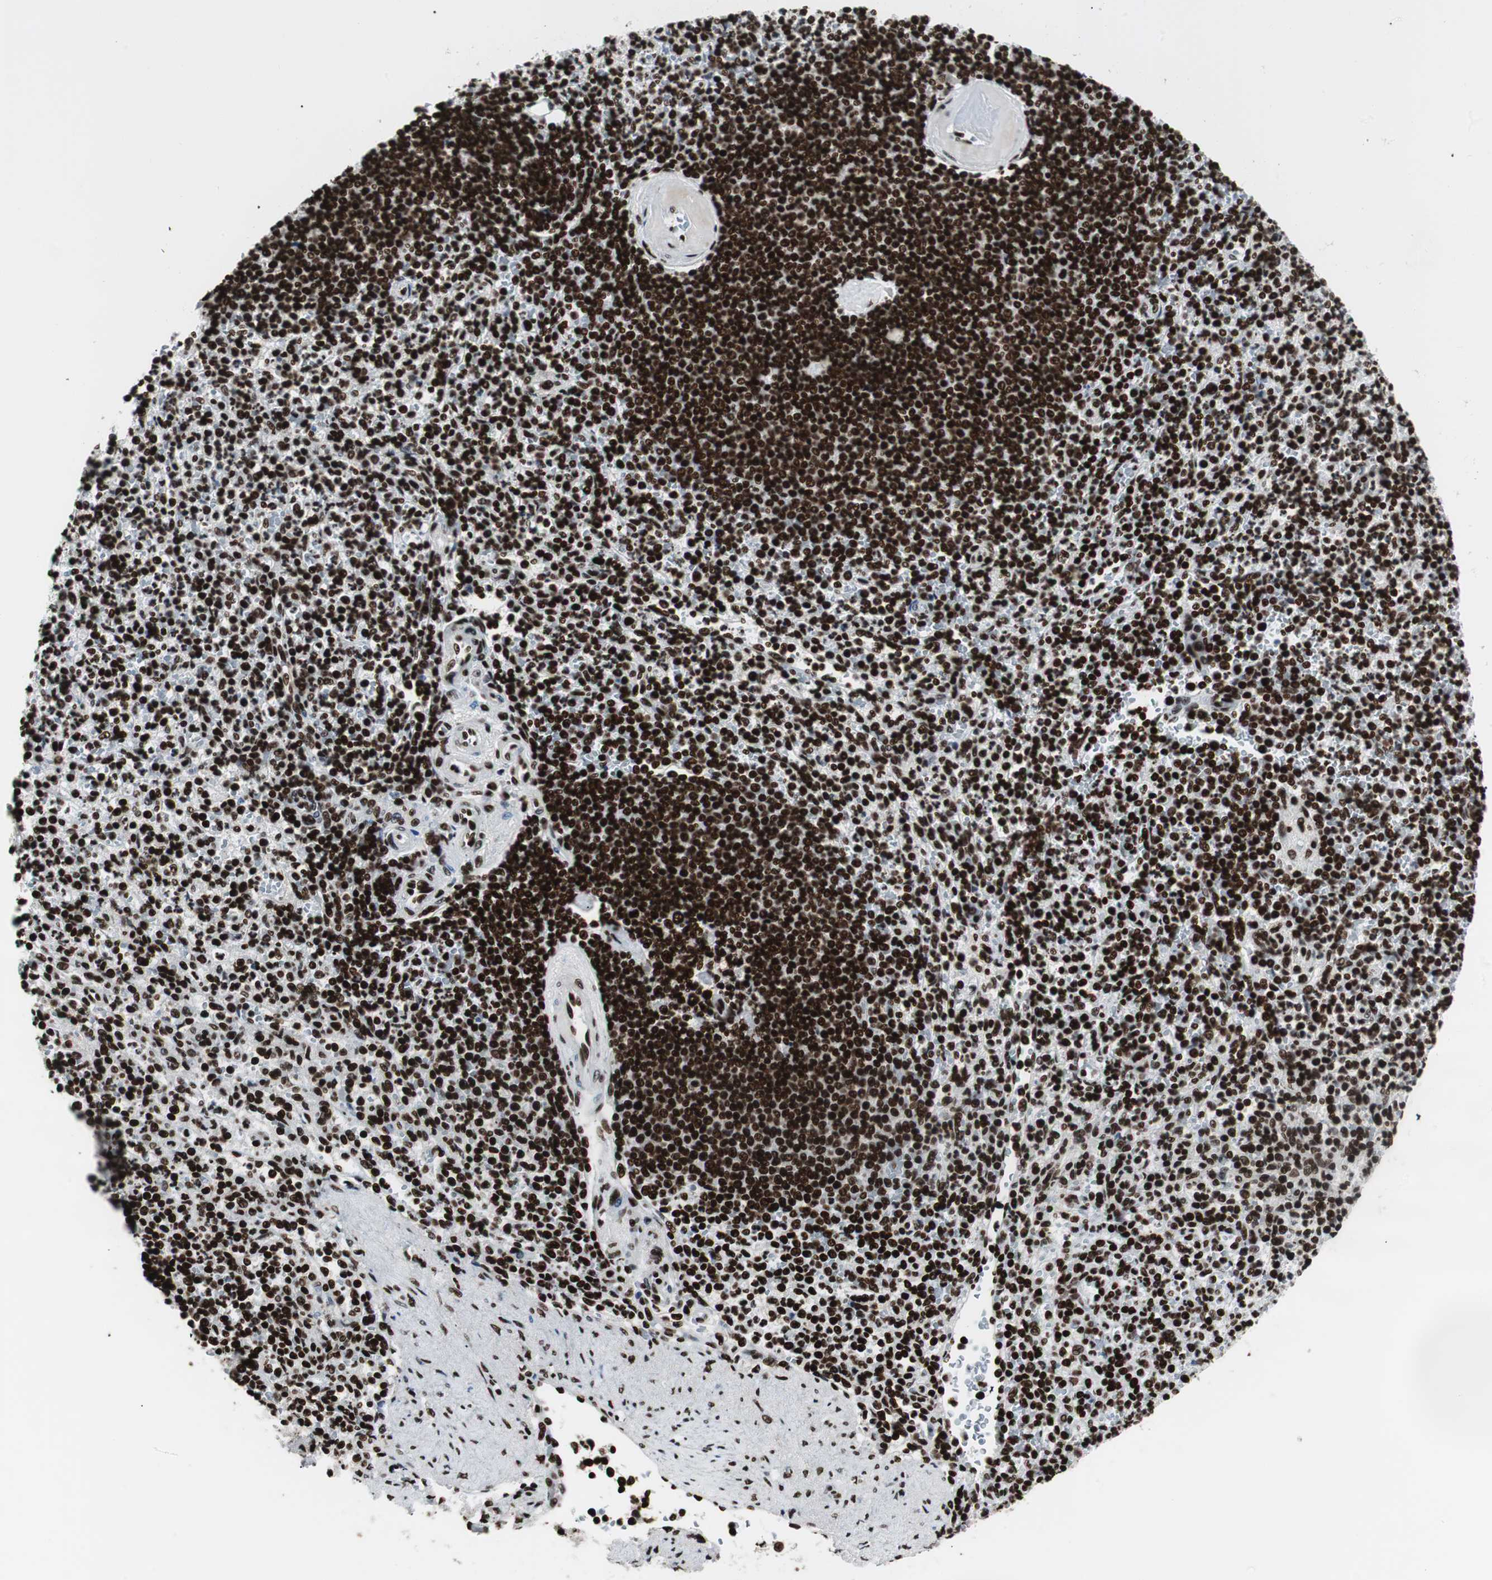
{"staining": {"intensity": "strong", "quantity": ">75%", "location": "nuclear"}, "tissue": "spleen", "cell_type": "Cells in red pulp", "image_type": "normal", "snomed": [{"axis": "morphology", "description": "Normal tissue, NOS"}, {"axis": "topography", "description": "Spleen"}], "caption": "The histopathology image shows immunohistochemical staining of unremarkable spleen. There is strong nuclear staining is identified in about >75% of cells in red pulp. (Stains: DAB (3,3'-diaminobenzidine) in brown, nuclei in blue, Microscopy: brightfield microscopy at high magnification).", "gene": "MTA2", "patient": {"sex": "female", "age": 74}}